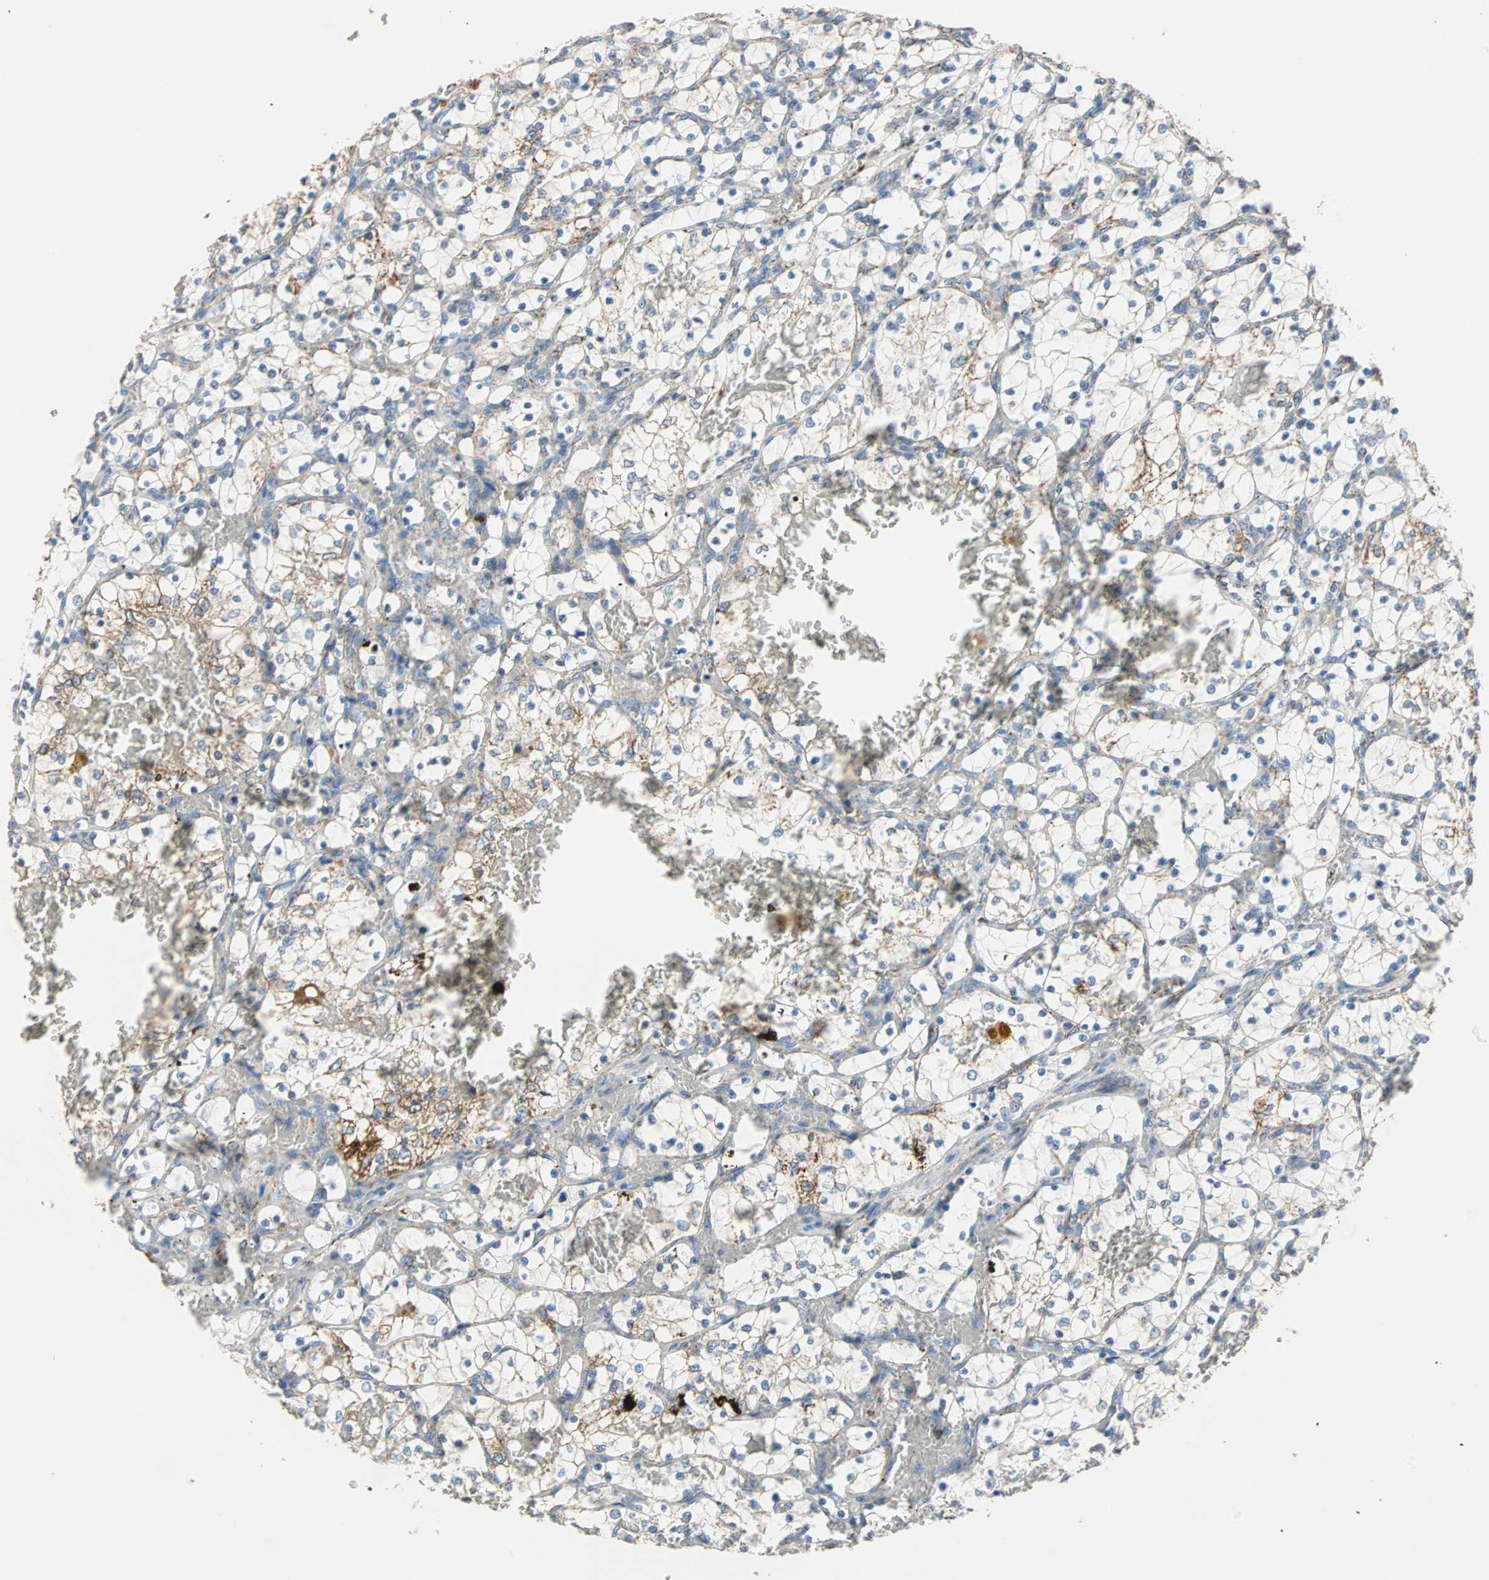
{"staining": {"intensity": "negative", "quantity": "none", "location": "none"}, "tissue": "renal cancer", "cell_type": "Tumor cells", "image_type": "cancer", "snomed": [{"axis": "morphology", "description": "Adenocarcinoma, NOS"}, {"axis": "topography", "description": "Kidney"}], "caption": "Human renal adenocarcinoma stained for a protein using IHC exhibits no expression in tumor cells.", "gene": "TST", "patient": {"sex": "female", "age": 69}}